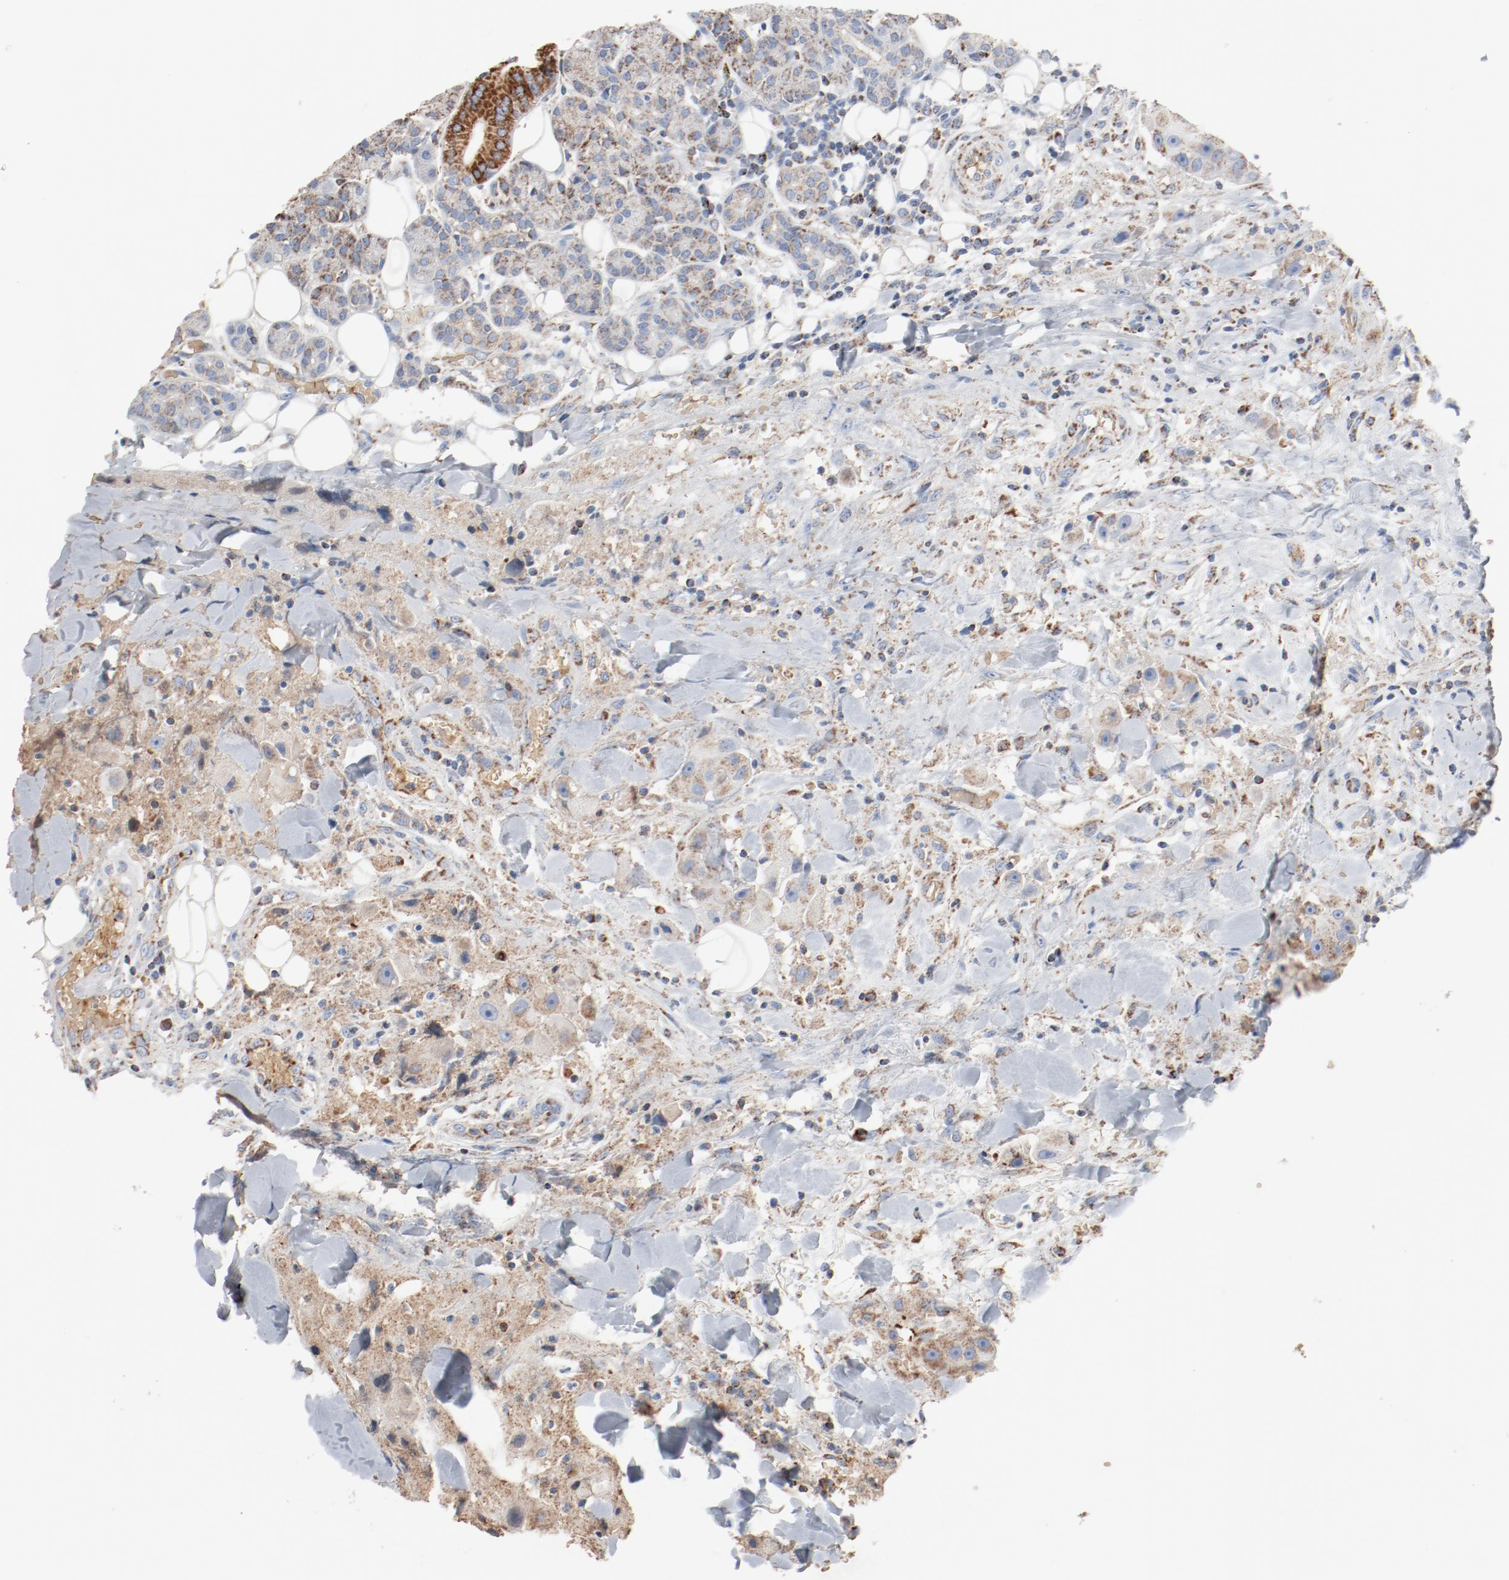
{"staining": {"intensity": "weak", "quantity": ">75%", "location": "cytoplasmic/membranous"}, "tissue": "head and neck cancer", "cell_type": "Tumor cells", "image_type": "cancer", "snomed": [{"axis": "morphology", "description": "Normal tissue, NOS"}, {"axis": "morphology", "description": "Adenocarcinoma, NOS"}, {"axis": "topography", "description": "Salivary gland"}, {"axis": "topography", "description": "Head-Neck"}], "caption": "Head and neck cancer stained for a protein (brown) demonstrates weak cytoplasmic/membranous positive positivity in approximately >75% of tumor cells.", "gene": "NDUFB8", "patient": {"sex": "male", "age": 80}}